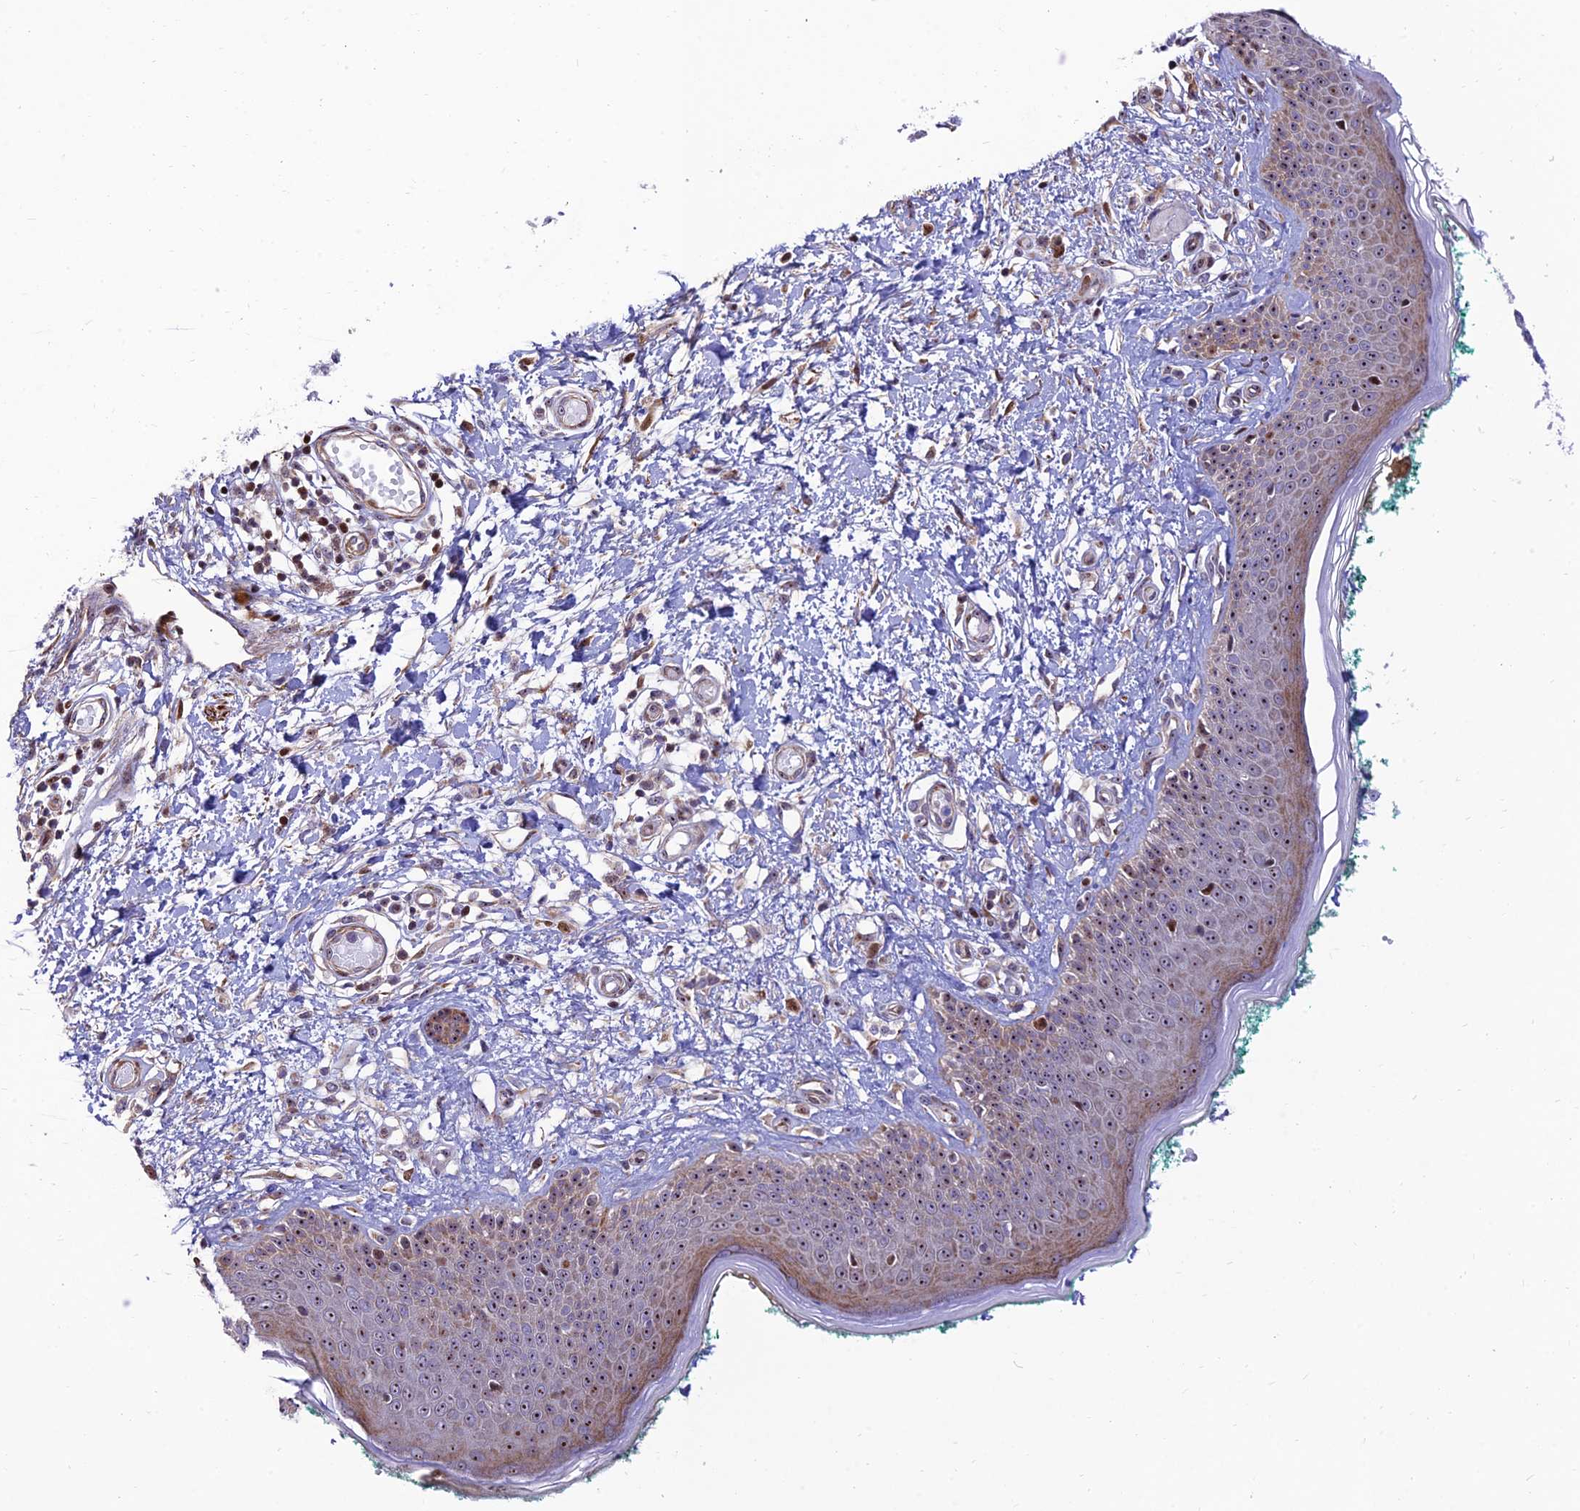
{"staining": {"intensity": "moderate", "quantity": ">75%", "location": "nuclear"}, "tissue": "skin", "cell_type": "Fibroblasts", "image_type": "normal", "snomed": [{"axis": "morphology", "description": "Normal tissue, NOS"}, {"axis": "morphology", "description": "Malignant melanoma, NOS"}, {"axis": "topography", "description": "Skin"}], "caption": "Normal skin demonstrates moderate nuclear positivity in approximately >75% of fibroblasts, visualized by immunohistochemistry.", "gene": "KBTBD7", "patient": {"sex": "male", "age": 62}}